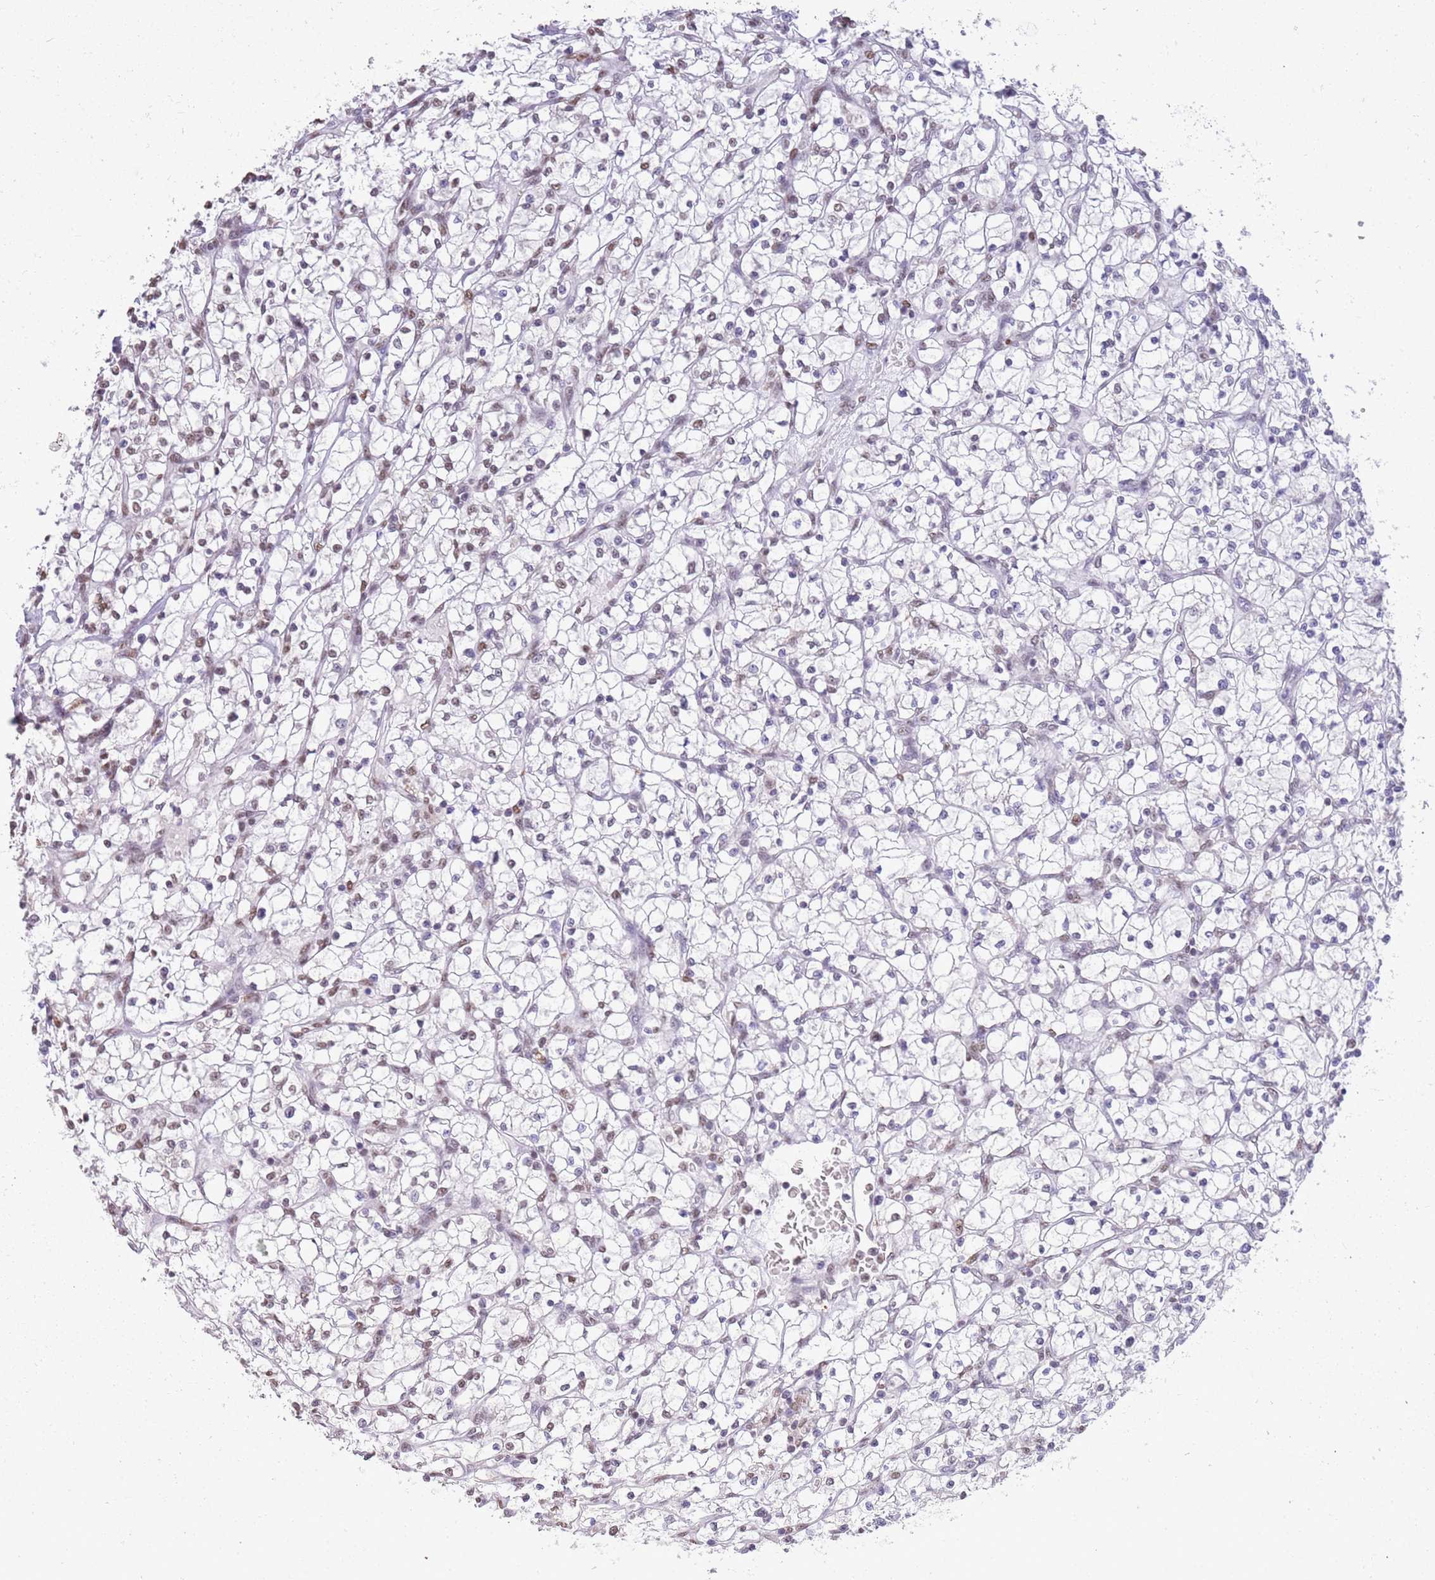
{"staining": {"intensity": "moderate", "quantity": "25%-75%", "location": "nuclear"}, "tissue": "renal cancer", "cell_type": "Tumor cells", "image_type": "cancer", "snomed": [{"axis": "morphology", "description": "Adenocarcinoma, NOS"}, {"axis": "topography", "description": "Kidney"}], "caption": "Tumor cells show medium levels of moderate nuclear expression in about 25%-75% of cells in human adenocarcinoma (renal).", "gene": "TRIM32", "patient": {"sex": "female", "age": 64}}